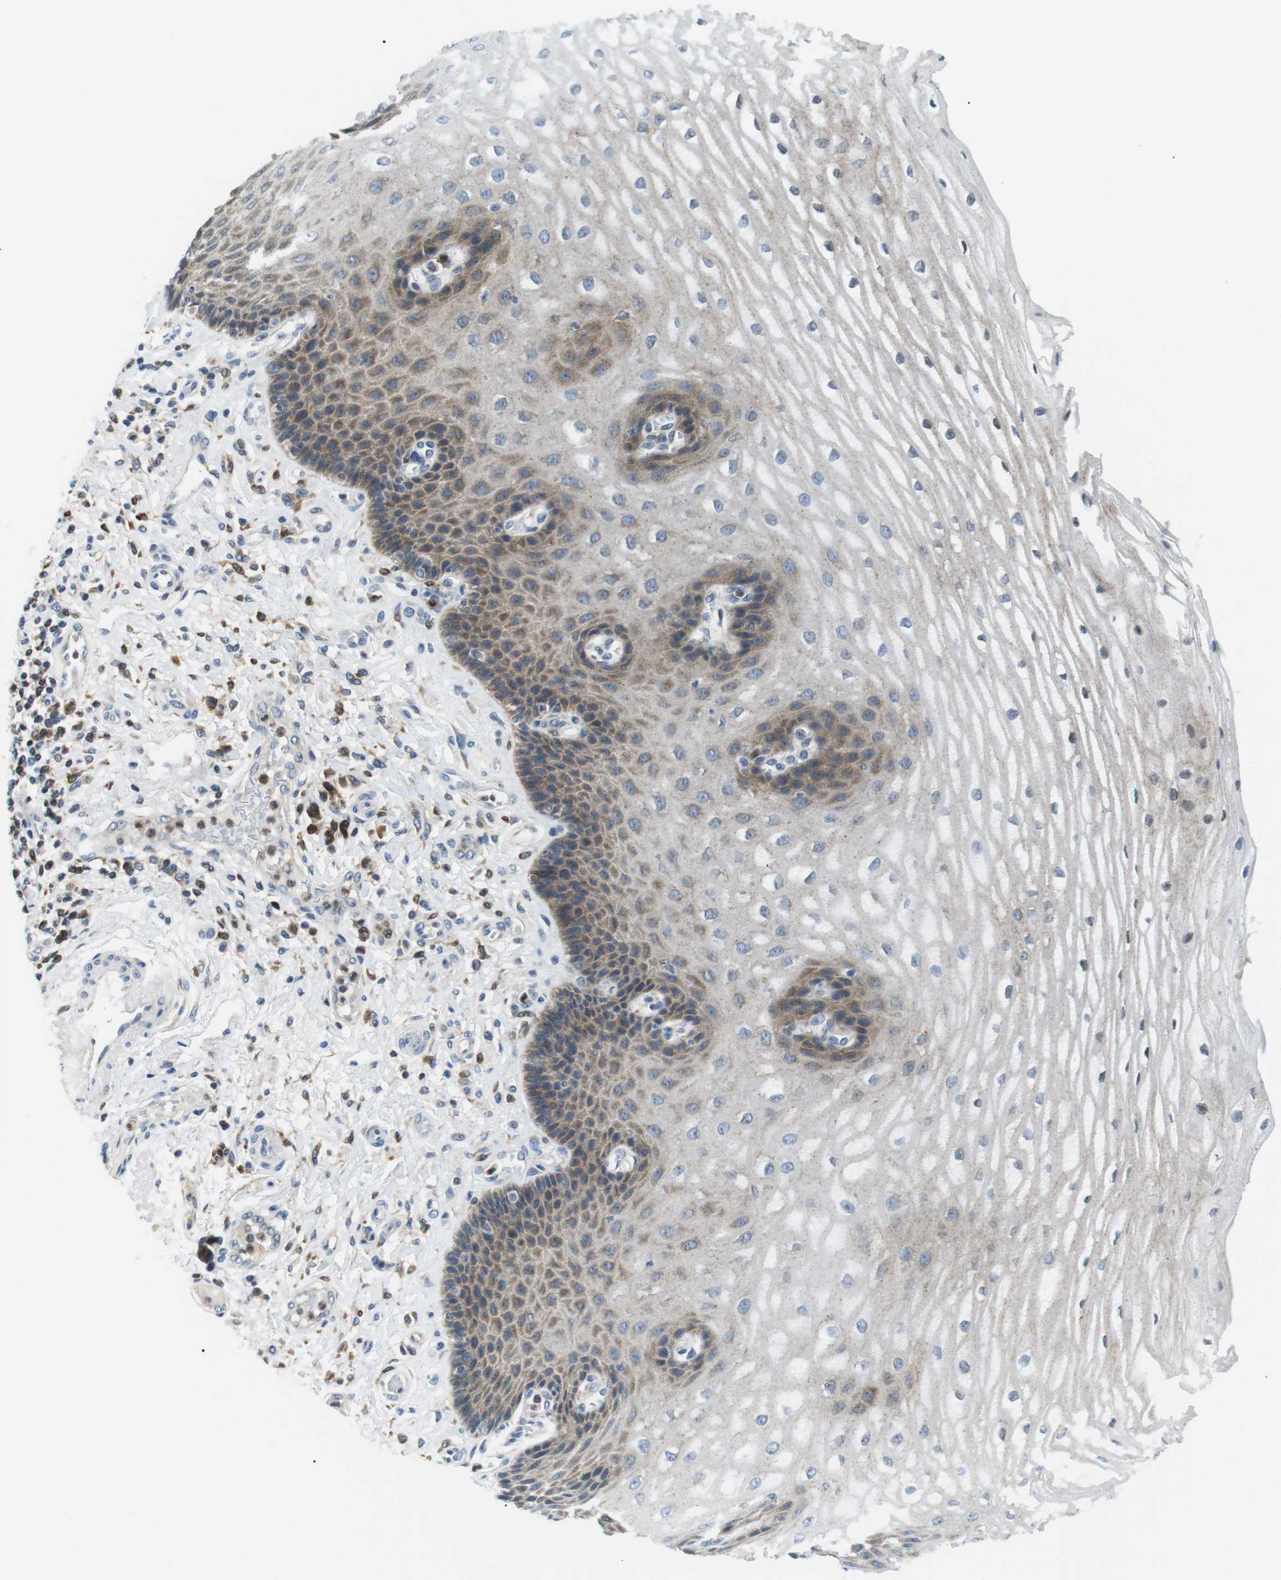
{"staining": {"intensity": "moderate", "quantity": "25%-75%", "location": "cytoplasmic/membranous"}, "tissue": "esophagus", "cell_type": "Squamous epithelial cells", "image_type": "normal", "snomed": [{"axis": "morphology", "description": "Normal tissue, NOS"}, {"axis": "topography", "description": "Esophagus"}], "caption": "Immunohistochemistry (IHC) histopathology image of normal esophagus stained for a protein (brown), which shows medium levels of moderate cytoplasmic/membranous staining in about 25%-75% of squamous epithelial cells.", "gene": "RAB9A", "patient": {"sex": "male", "age": 54}}